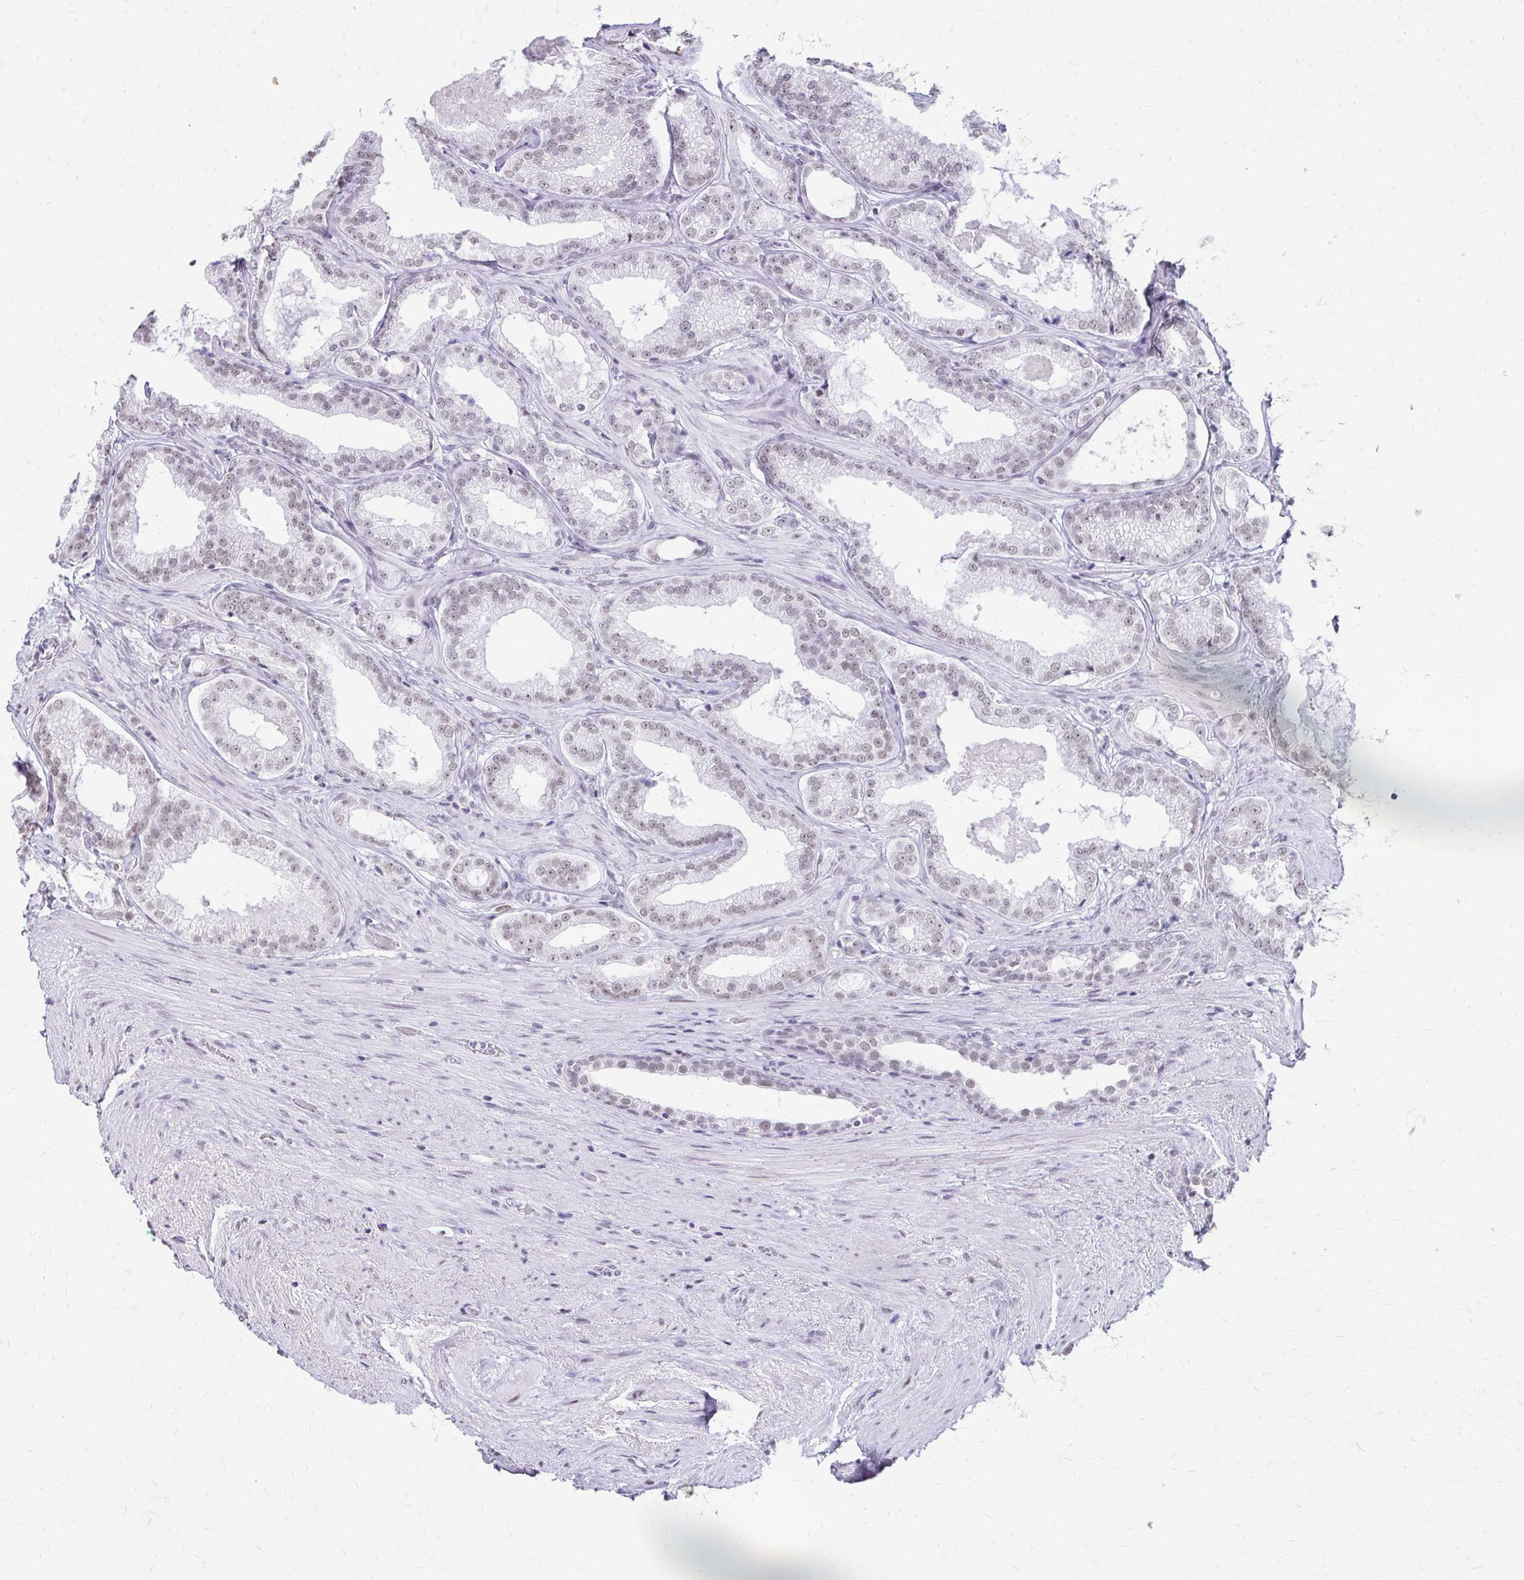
{"staining": {"intensity": "weak", "quantity": "25%-75%", "location": "nuclear"}, "tissue": "prostate cancer", "cell_type": "Tumor cells", "image_type": "cancer", "snomed": [{"axis": "morphology", "description": "Adenocarcinoma, High grade"}, {"axis": "topography", "description": "Prostate"}], "caption": "This micrograph displays prostate high-grade adenocarcinoma stained with immunohistochemistry (IHC) to label a protein in brown. The nuclear of tumor cells show weak positivity for the protein. Nuclei are counter-stained blue.", "gene": "SS18", "patient": {"sex": "male", "age": 65}}